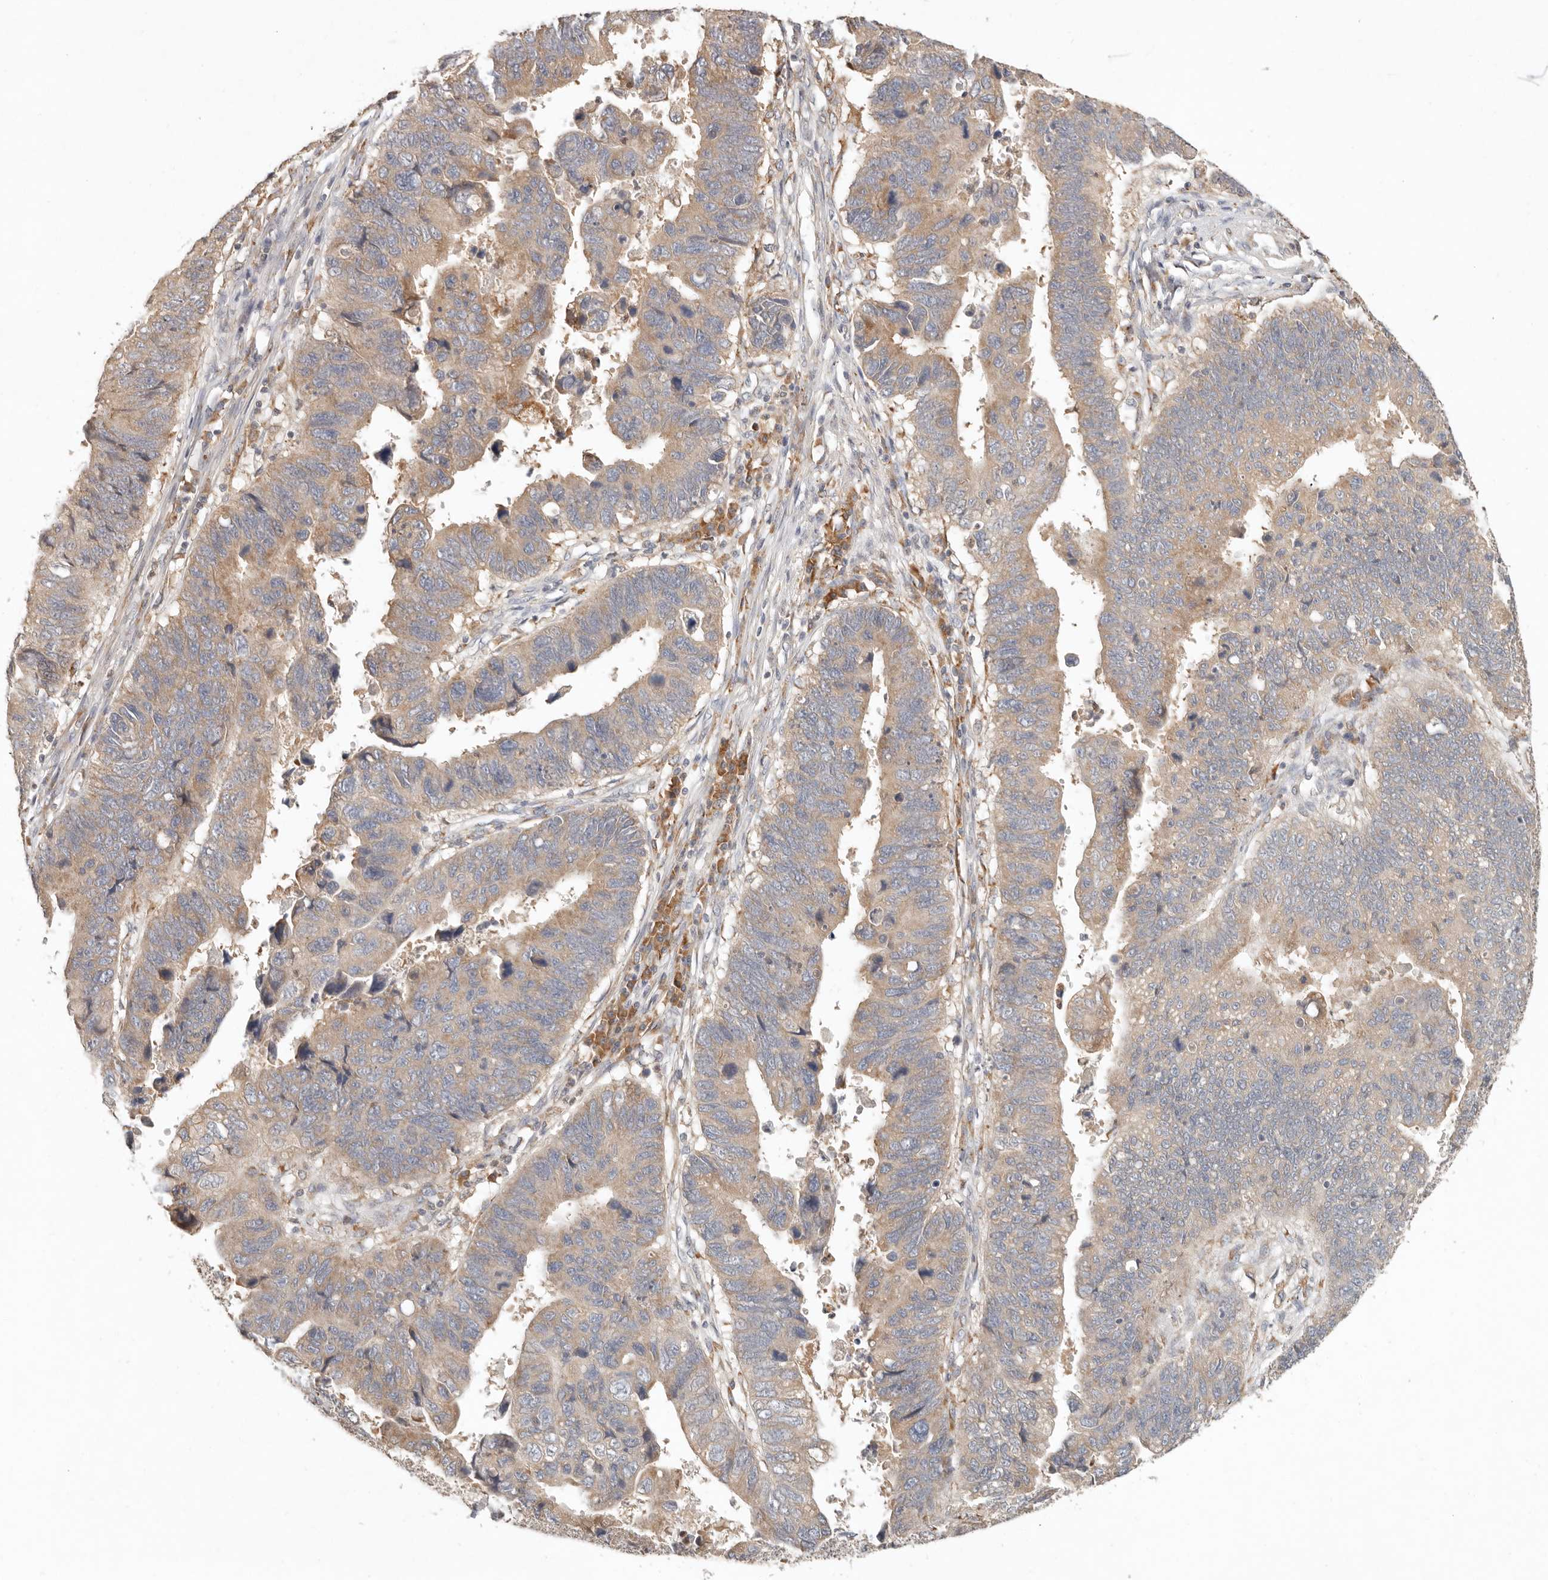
{"staining": {"intensity": "weak", "quantity": ">75%", "location": "cytoplasmic/membranous"}, "tissue": "stomach cancer", "cell_type": "Tumor cells", "image_type": "cancer", "snomed": [{"axis": "morphology", "description": "Adenocarcinoma, NOS"}, {"axis": "topography", "description": "Stomach"}], "caption": "Immunohistochemistry (IHC) image of stomach cancer (adenocarcinoma) stained for a protein (brown), which shows low levels of weak cytoplasmic/membranous positivity in about >75% of tumor cells.", "gene": "ARHGEF10L", "patient": {"sex": "male", "age": 59}}